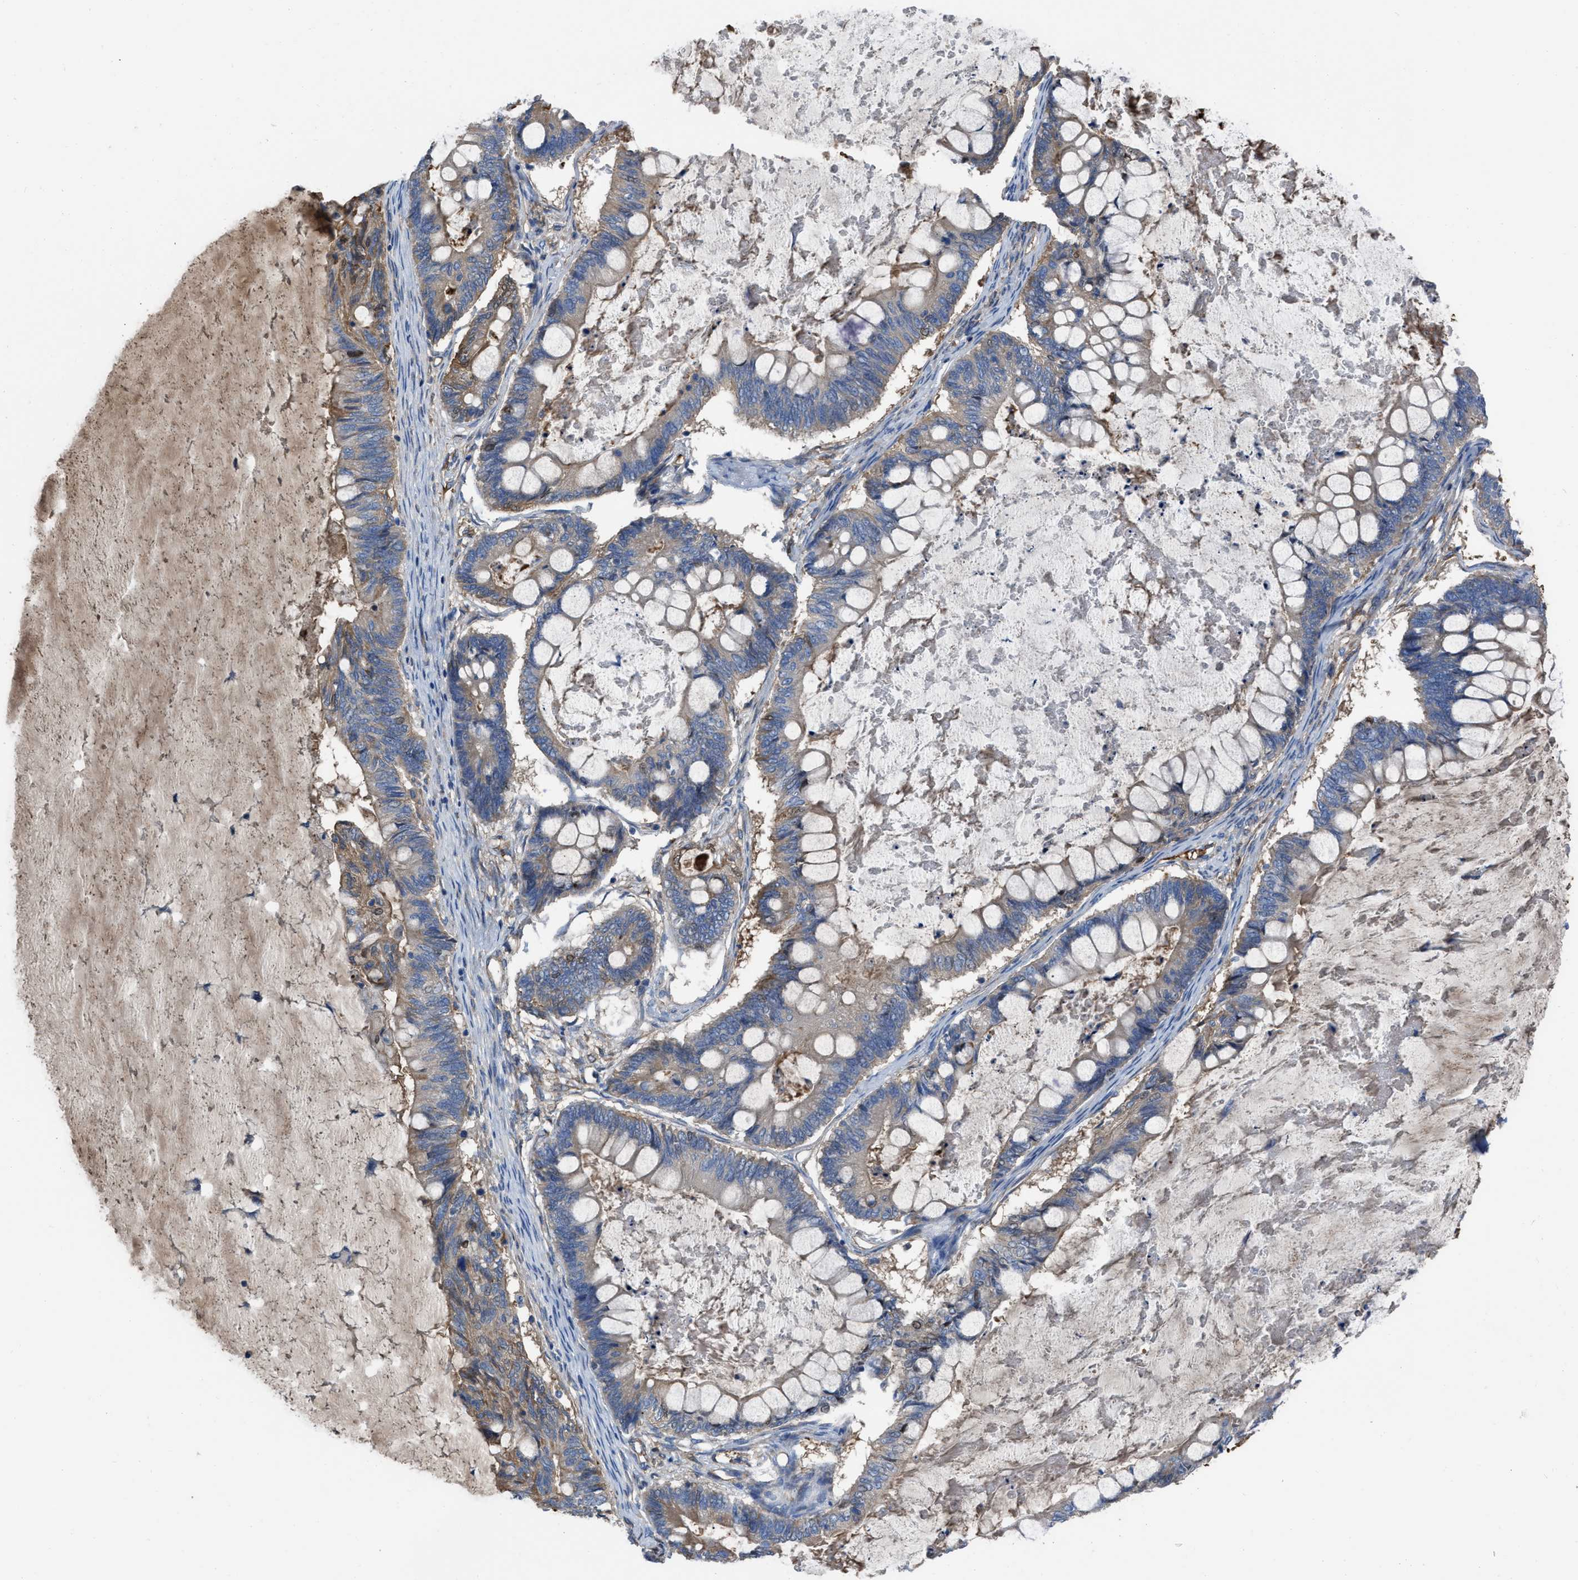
{"staining": {"intensity": "moderate", "quantity": "<25%", "location": "cytoplasmic/membranous"}, "tissue": "ovarian cancer", "cell_type": "Tumor cells", "image_type": "cancer", "snomed": [{"axis": "morphology", "description": "Cystadenocarcinoma, mucinous, NOS"}, {"axis": "topography", "description": "Ovary"}], "caption": "Ovarian cancer (mucinous cystadenocarcinoma) stained with a brown dye displays moderate cytoplasmic/membranous positive staining in about <25% of tumor cells.", "gene": "TRIOBP", "patient": {"sex": "female", "age": 61}}